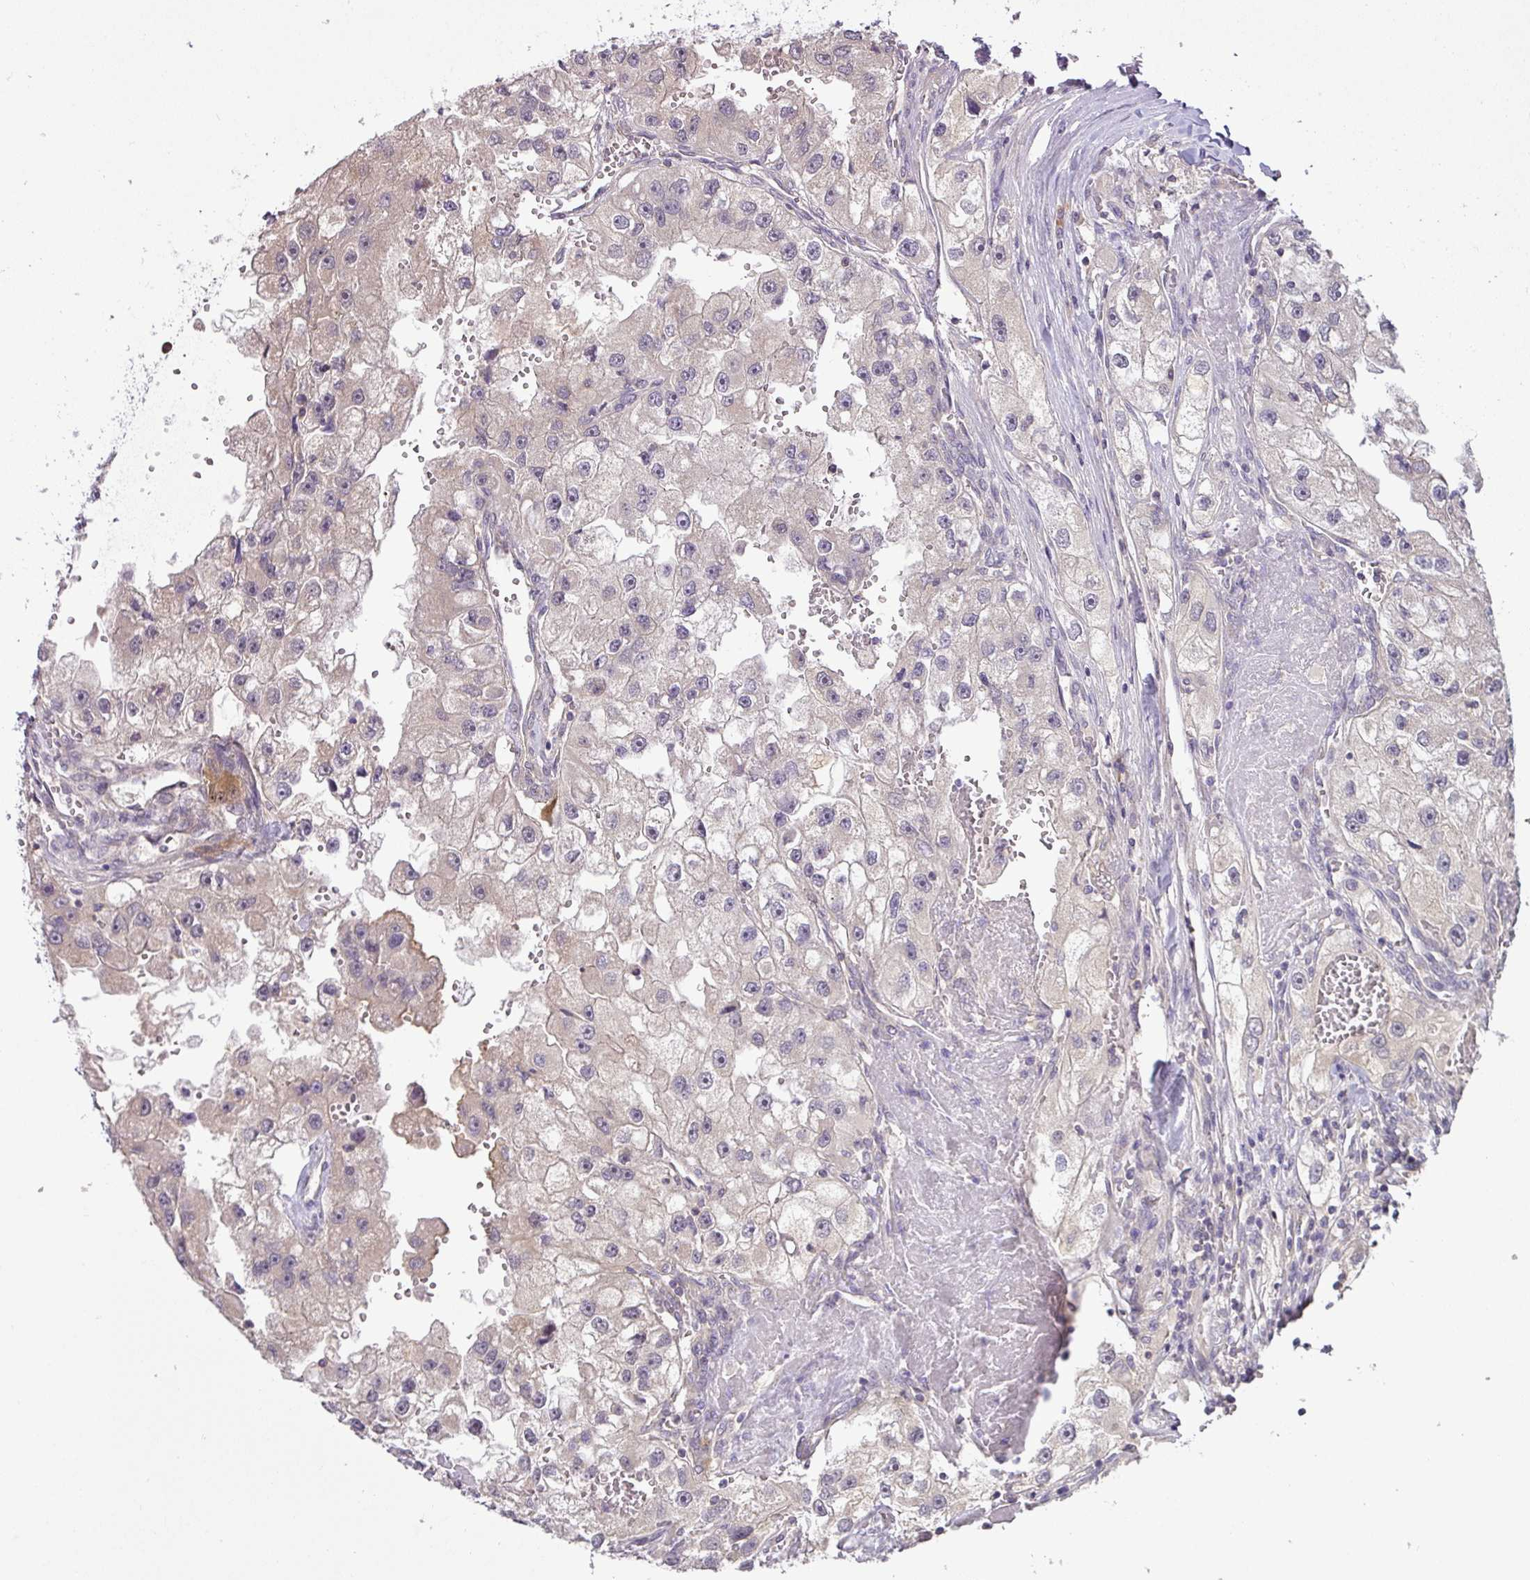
{"staining": {"intensity": "negative", "quantity": "none", "location": "none"}, "tissue": "renal cancer", "cell_type": "Tumor cells", "image_type": "cancer", "snomed": [{"axis": "morphology", "description": "Adenocarcinoma, NOS"}, {"axis": "topography", "description": "Kidney"}], "caption": "A high-resolution micrograph shows immunohistochemistry (IHC) staining of renal adenocarcinoma, which displays no significant staining in tumor cells.", "gene": "TCL1B", "patient": {"sex": "male", "age": 63}}